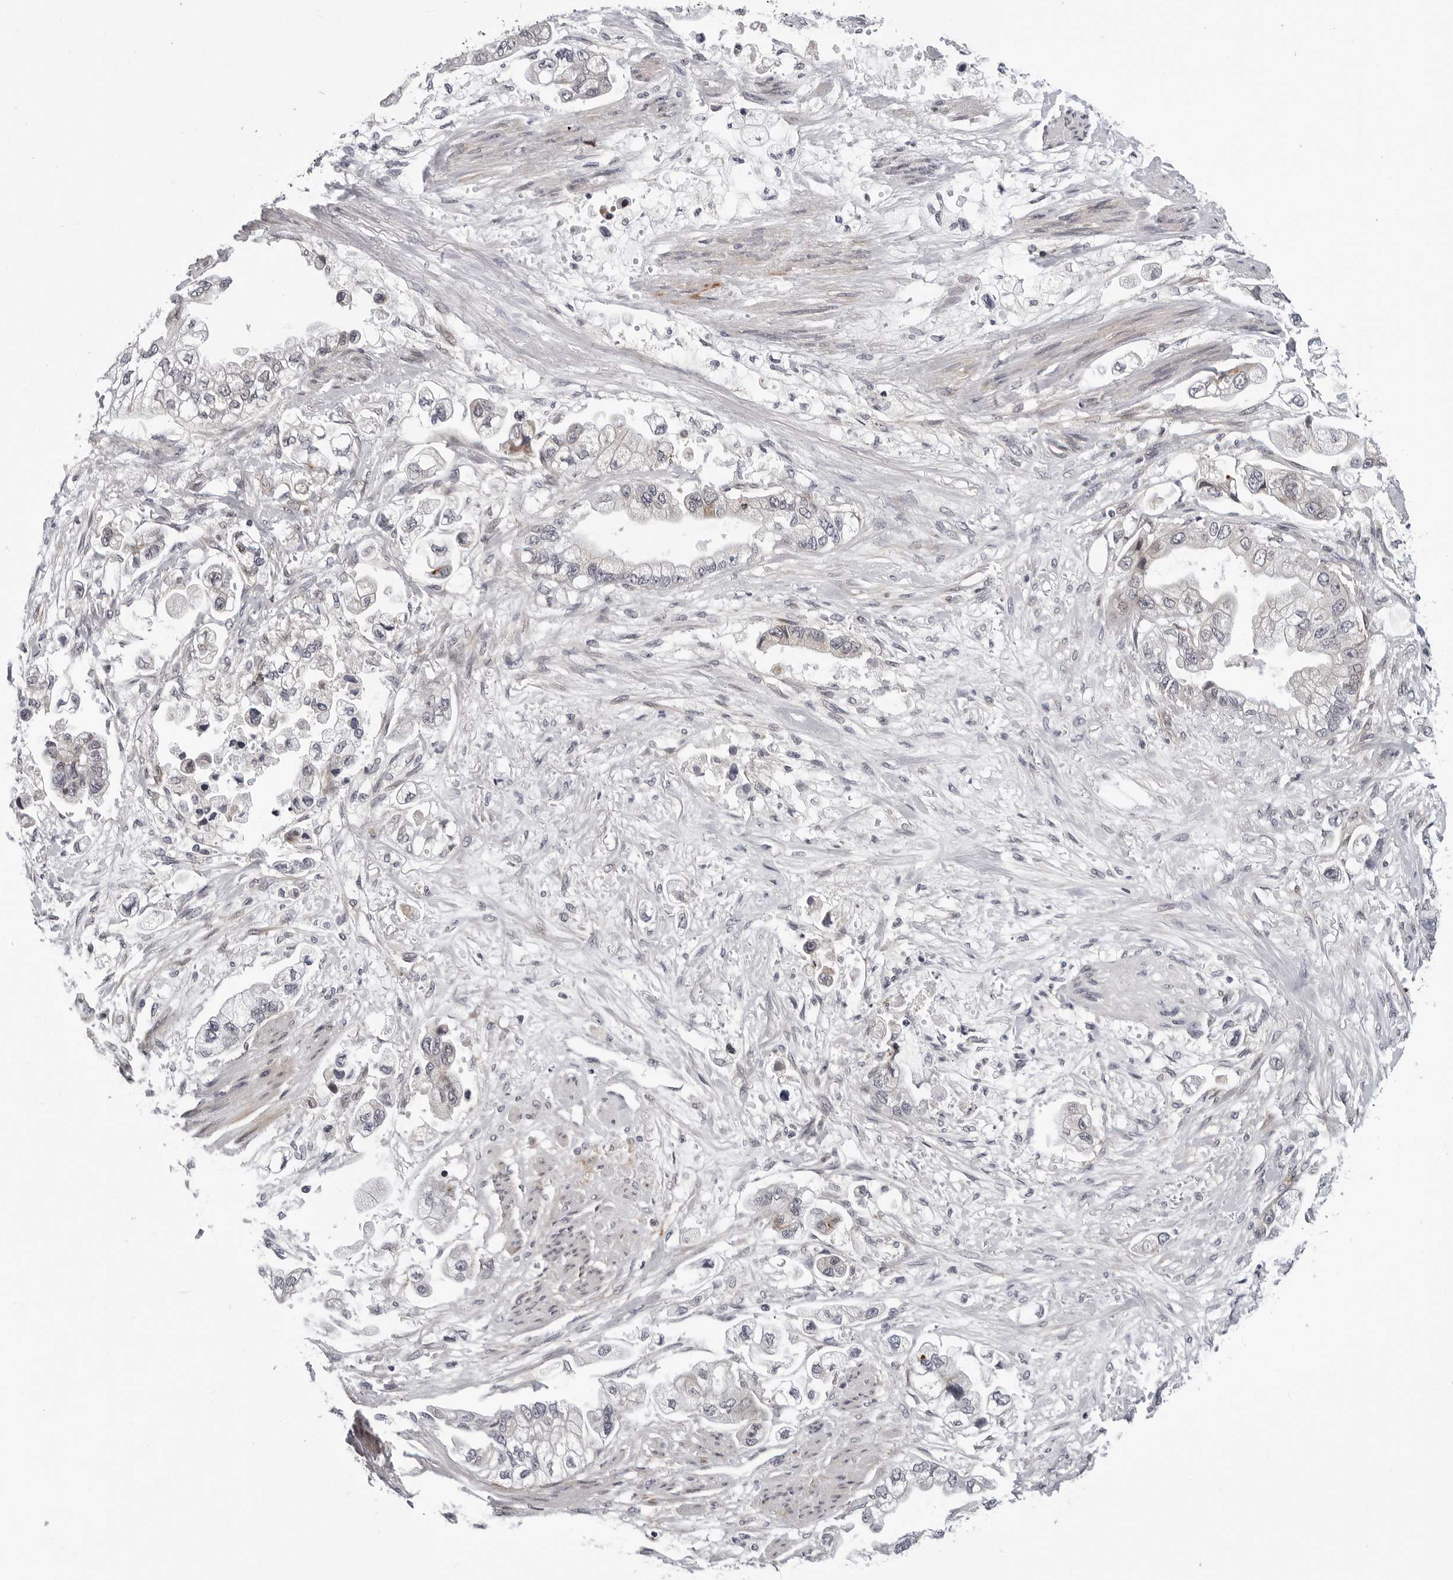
{"staining": {"intensity": "negative", "quantity": "none", "location": "none"}, "tissue": "stomach cancer", "cell_type": "Tumor cells", "image_type": "cancer", "snomed": [{"axis": "morphology", "description": "Adenocarcinoma, NOS"}, {"axis": "topography", "description": "Stomach"}], "caption": "Immunohistochemistry photomicrograph of adenocarcinoma (stomach) stained for a protein (brown), which demonstrates no staining in tumor cells. The staining was performed using DAB (3,3'-diaminobenzidine) to visualize the protein expression in brown, while the nuclei were stained in blue with hematoxylin (Magnification: 20x).", "gene": "KIAA1614", "patient": {"sex": "male", "age": 62}}